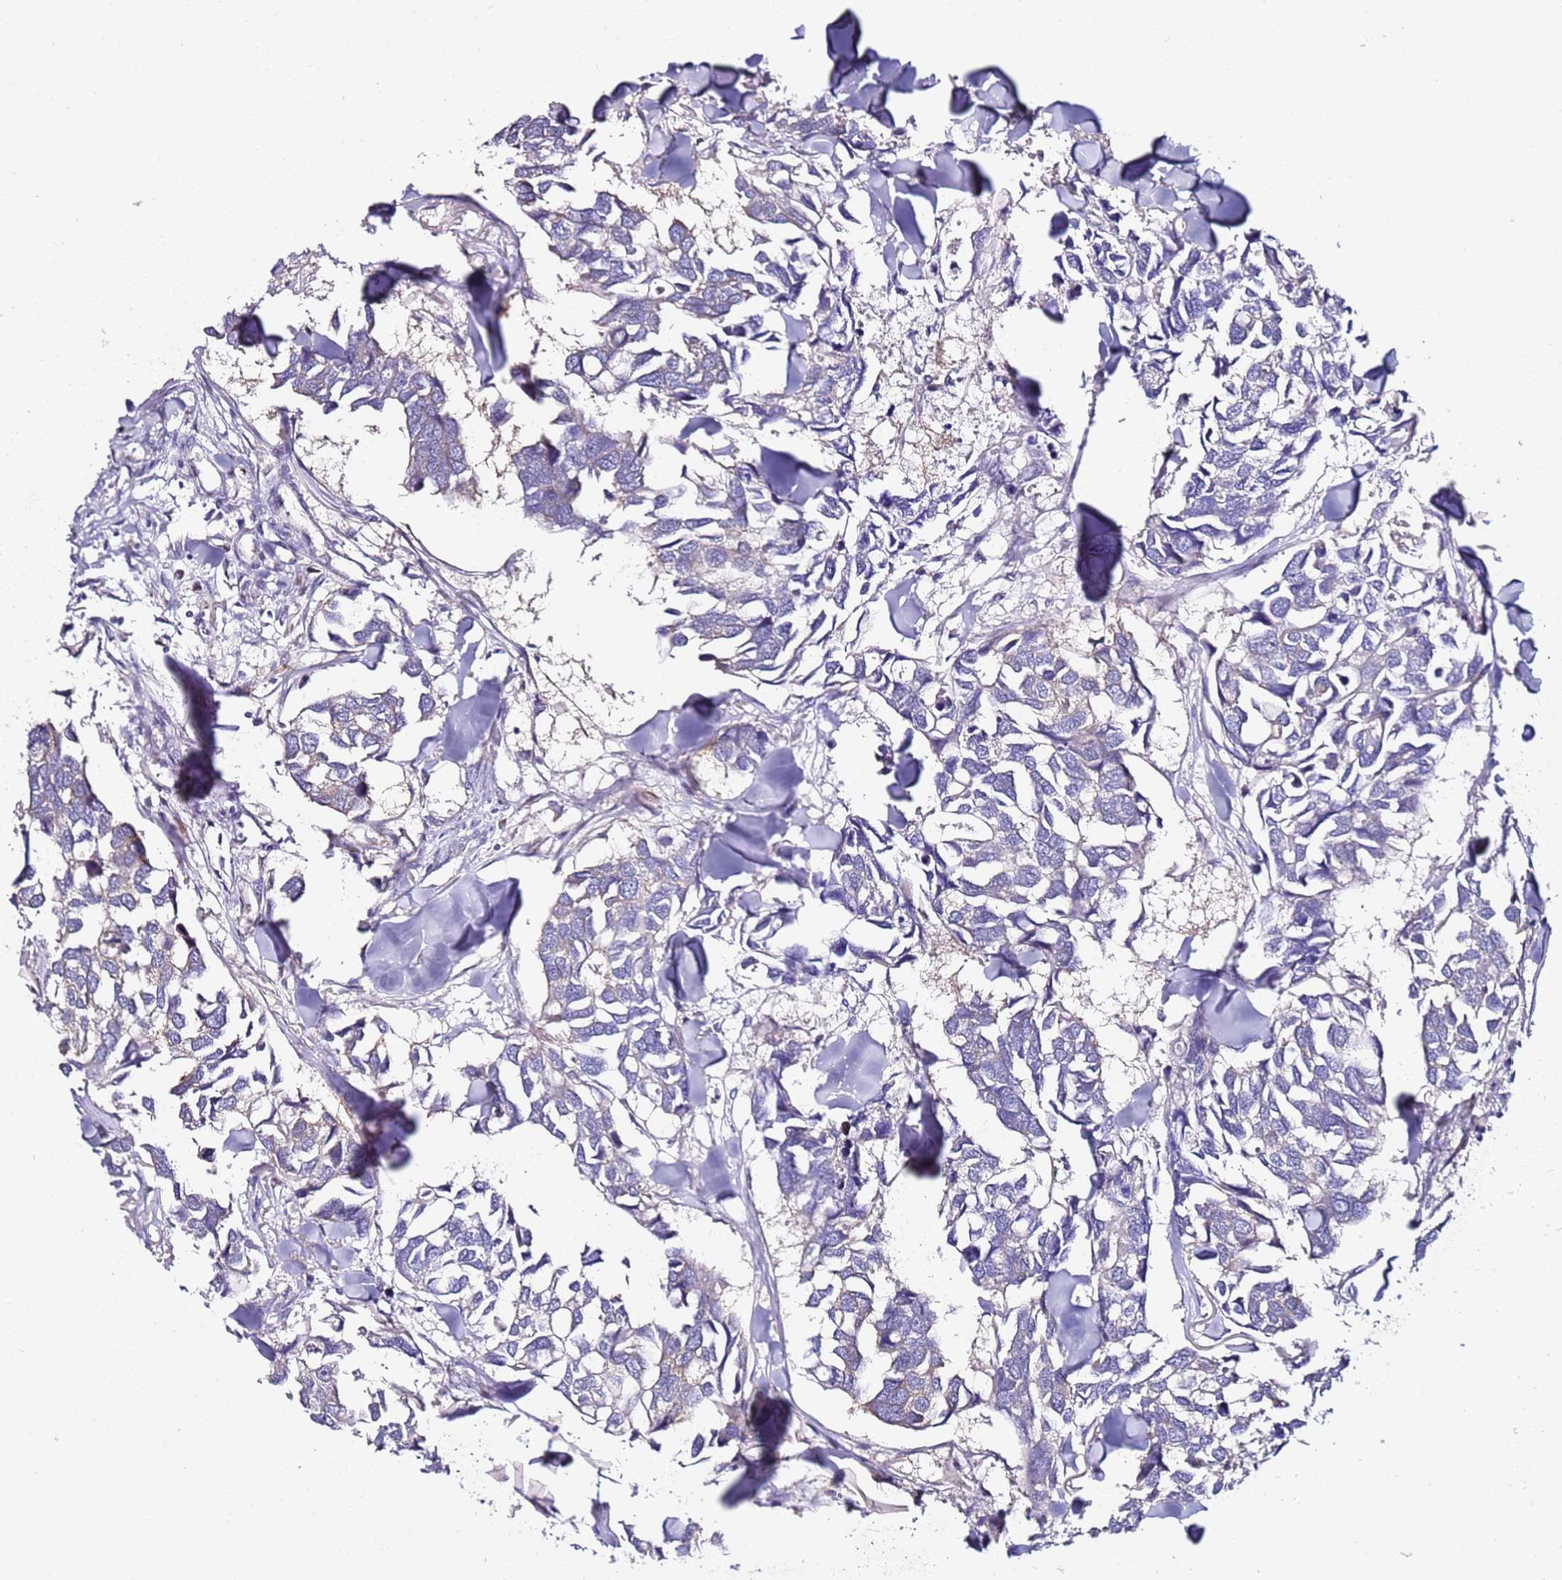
{"staining": {"intensity": "negative", "quantity": "none", "location": "none"}, "tissue": "breast cancer", "cell_type": "Tumor cells", "image_type": "cancer", "snomed": [{"axis": "morphology", "description": "Duct carcinoma"}, {"axis": "topography", "description": "Breast"}], "caption": "A high-resolution photomicrograph shows immunohistochemistry staining of breast intraductal carcinoma, which demonstrates no significant expression in tumor cells.", "gene": "SRRM5", "patient": {"sex": "female", "age": 83}}